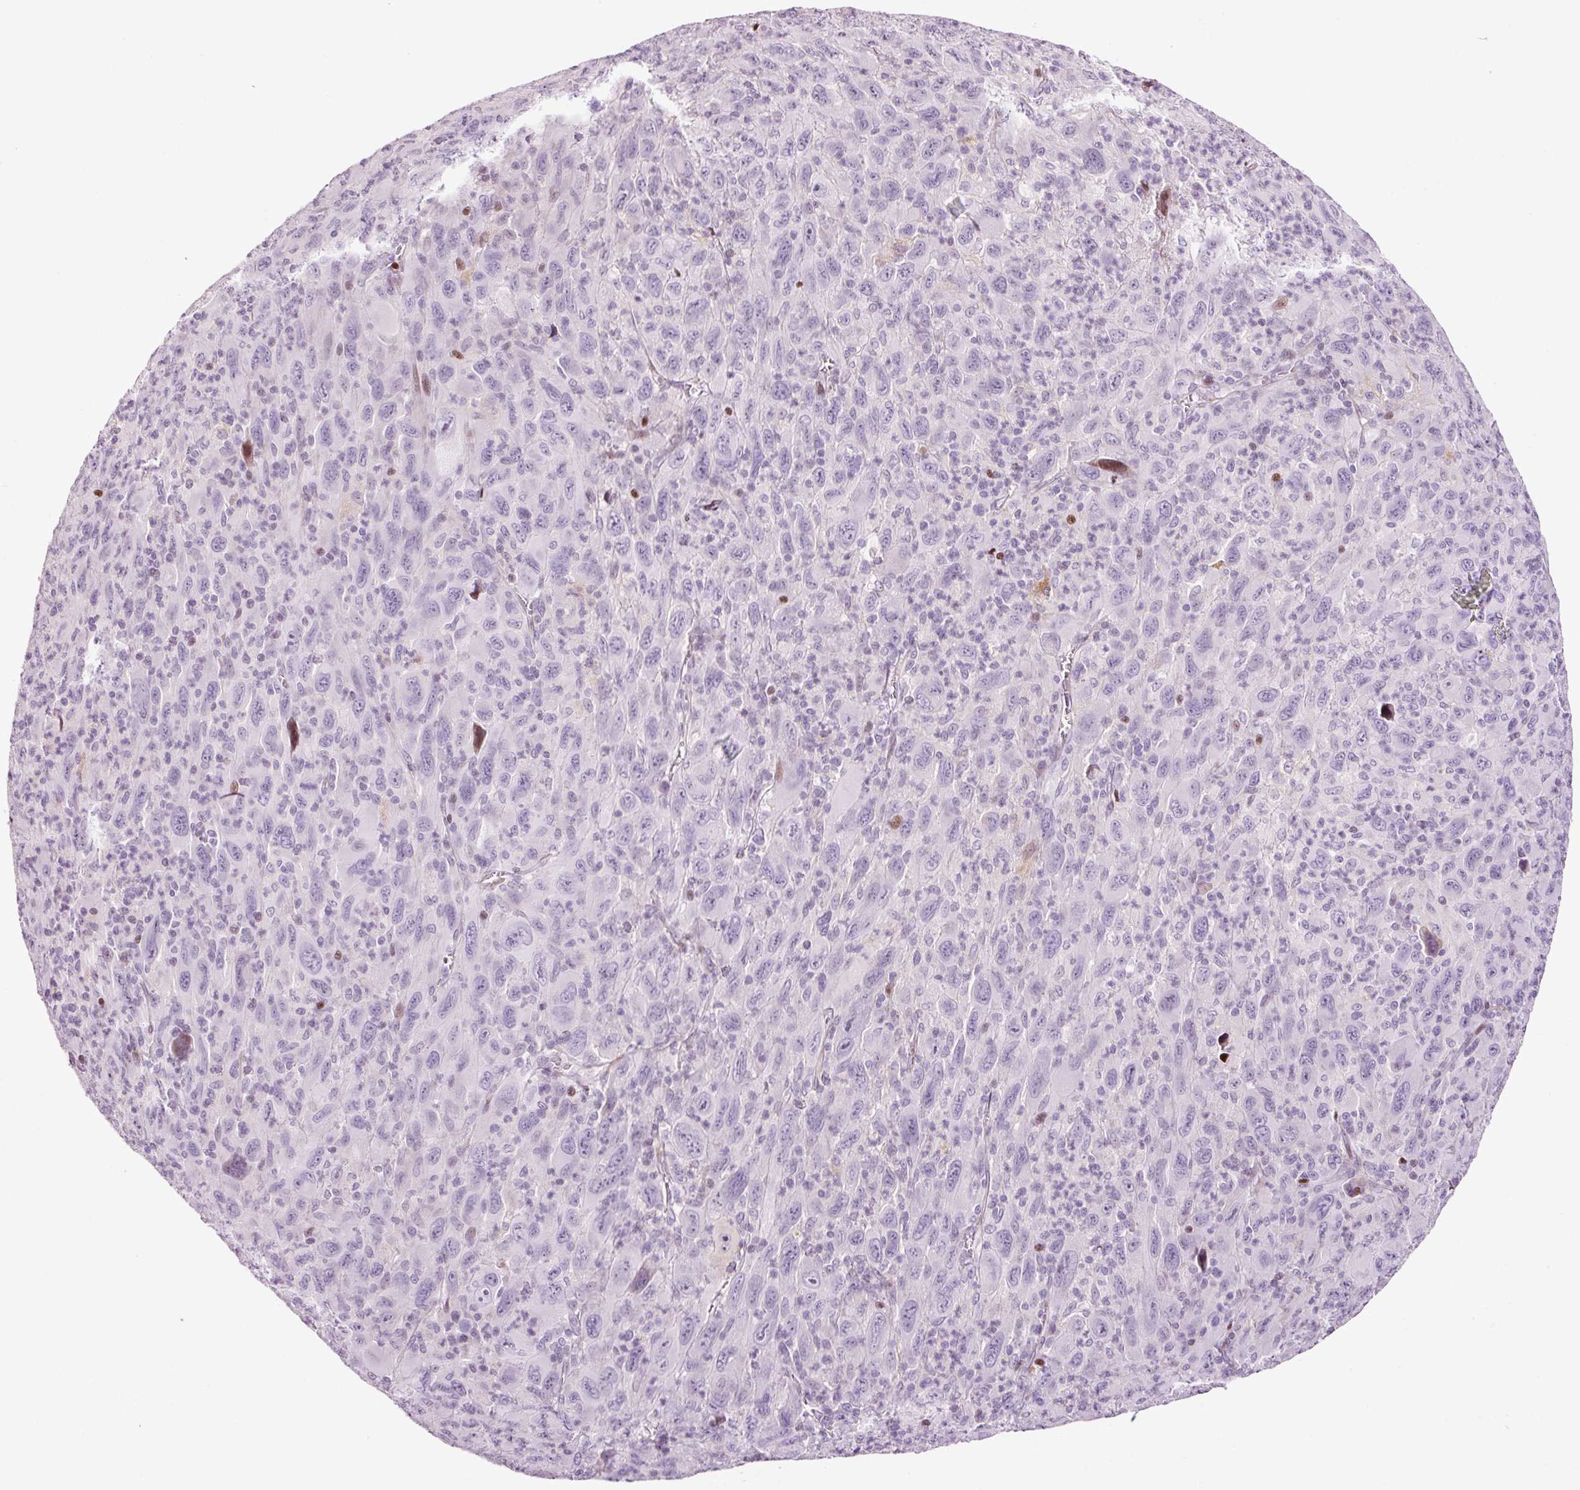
{"staining": {"intensity": "moderate", "quantity": "<25%", "location": "nuclear"}, "tissue": "melanoma", "cell_type": "Tumor cells", "image_type": "cancer", "snomed": [{"axis": "morphology", "description": "Malignant melanoma, Metastatic site"}, {"axis": "topography", "description": "Skin"}], "caption": "Immunohistochemistry (IHC) micrograph of neoplastic tissue: human melanoma stained using immunohistochemistry (IHC) reveals low levels of moderate protein expression localized specifically in the nuclear of tumor cells, appearing as a nuclear brown color.", "gene": "ANKRD20A1", "patient": {"sex": "female", "age": 56}}